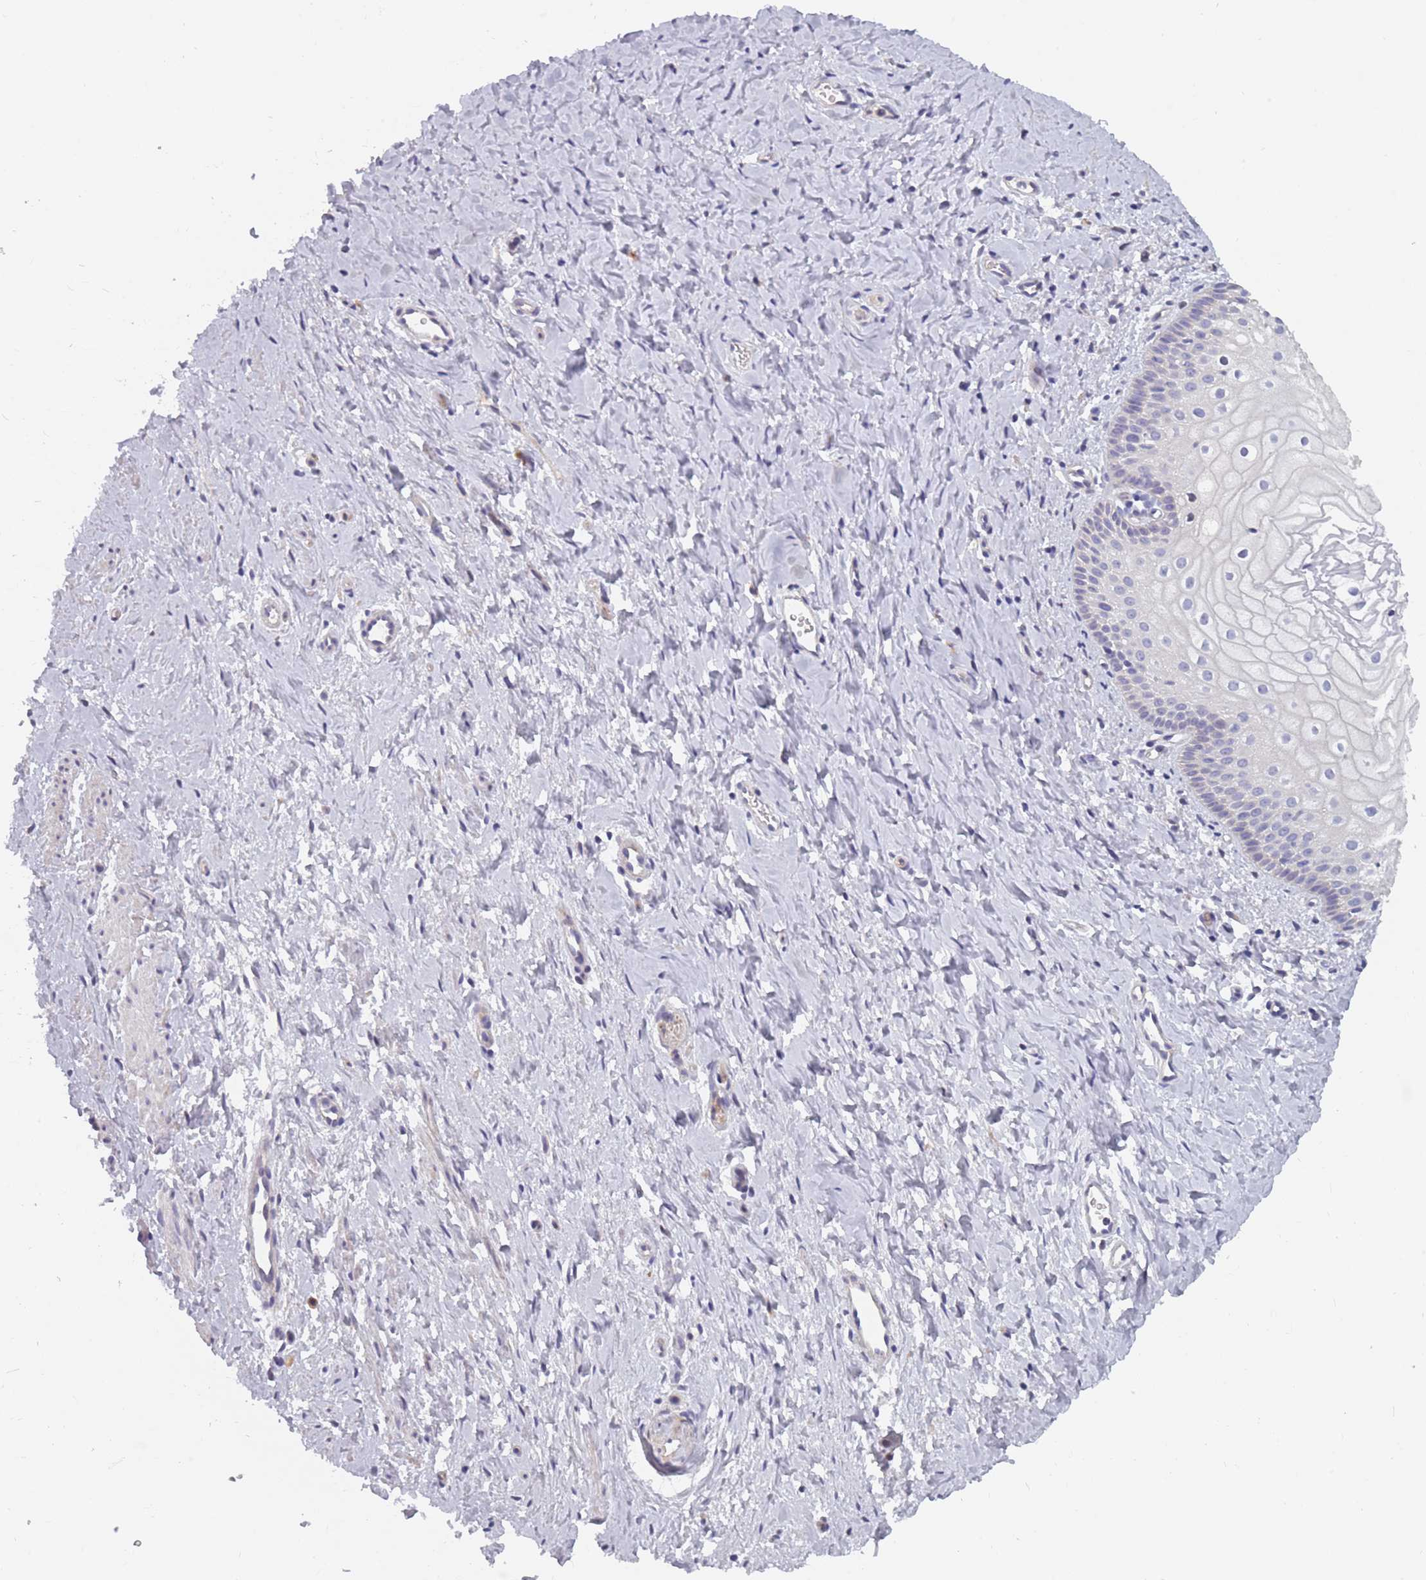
{"staining": {"intensity": "negative", "quantity": "none", "location": "none"}, "tissue": "vagina", "cell_type": "Squamous epithelial cells", "image_type": "normal", "snomed": [{"axis": "morphology", "description": "Normal tissue, NOS"}, {"axis": "topography", "description": "Vagina"}], "caption": "Immunohistochemistry micrograph of benign vagina: human vagina stained with DAB reveals no significant protein staining in squamous epithelial cells.", "gene": "FAM83F", "patient": {"sex": "female", "age": 56}}